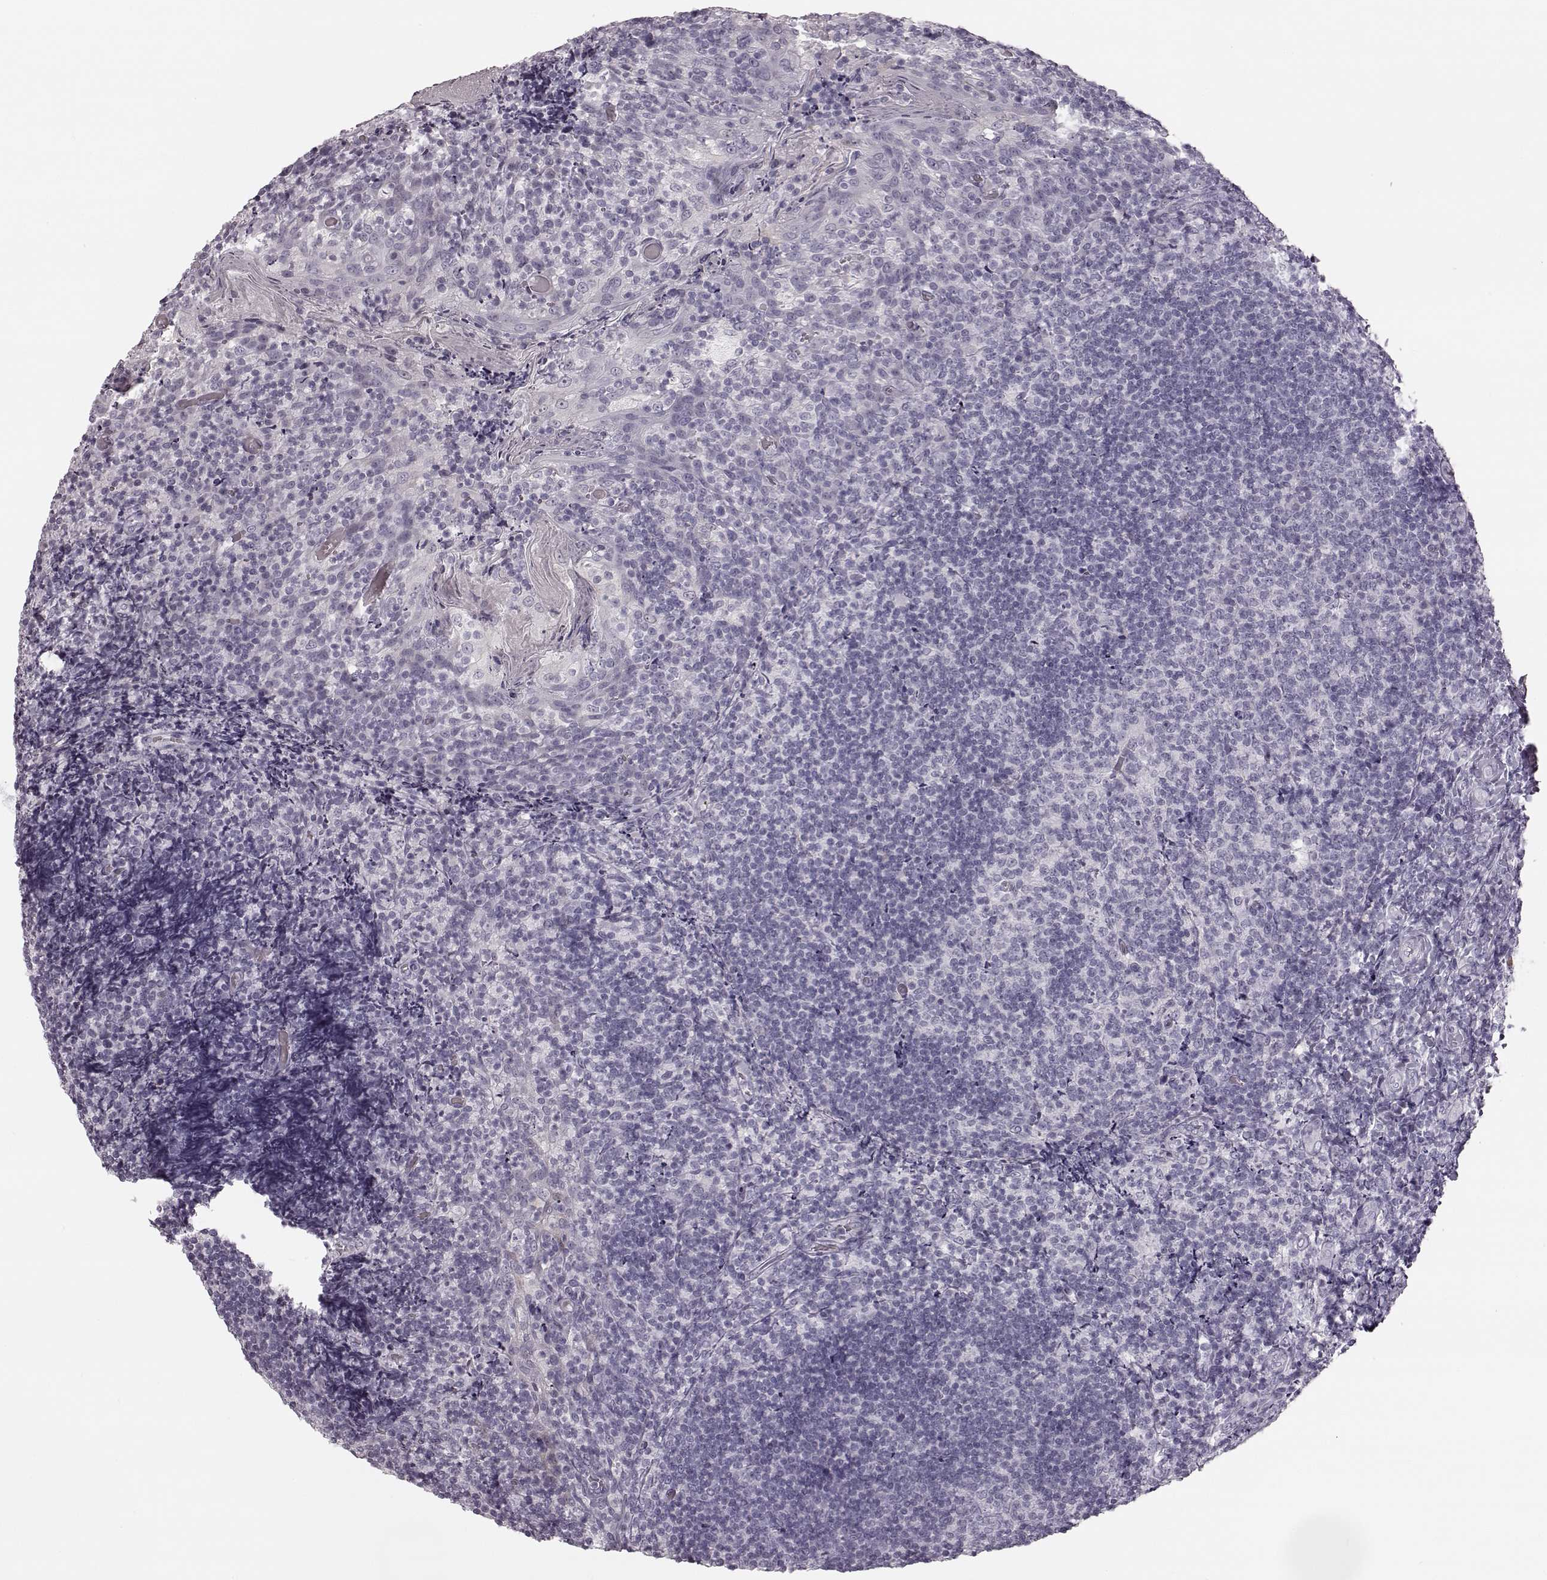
{"staining": {"intensity": "negative", "quantity": "none", "location": "none"}, "tissue": "tonsil", "cell_type": "Germinal center cells", "image_type": "normal", "snomed": [{"axis": "morphology", "description": "Normal tissue, NOS"}, {"axis": "topography", "description": "Tonsil"}], "caption": "This is a image of immunohistochemistry (IHC) staining of normal tonsil, which shows no positivity in germinal center cells.", "gene": "ZNF433", "patient": {"sex": "female", "age": 10}}